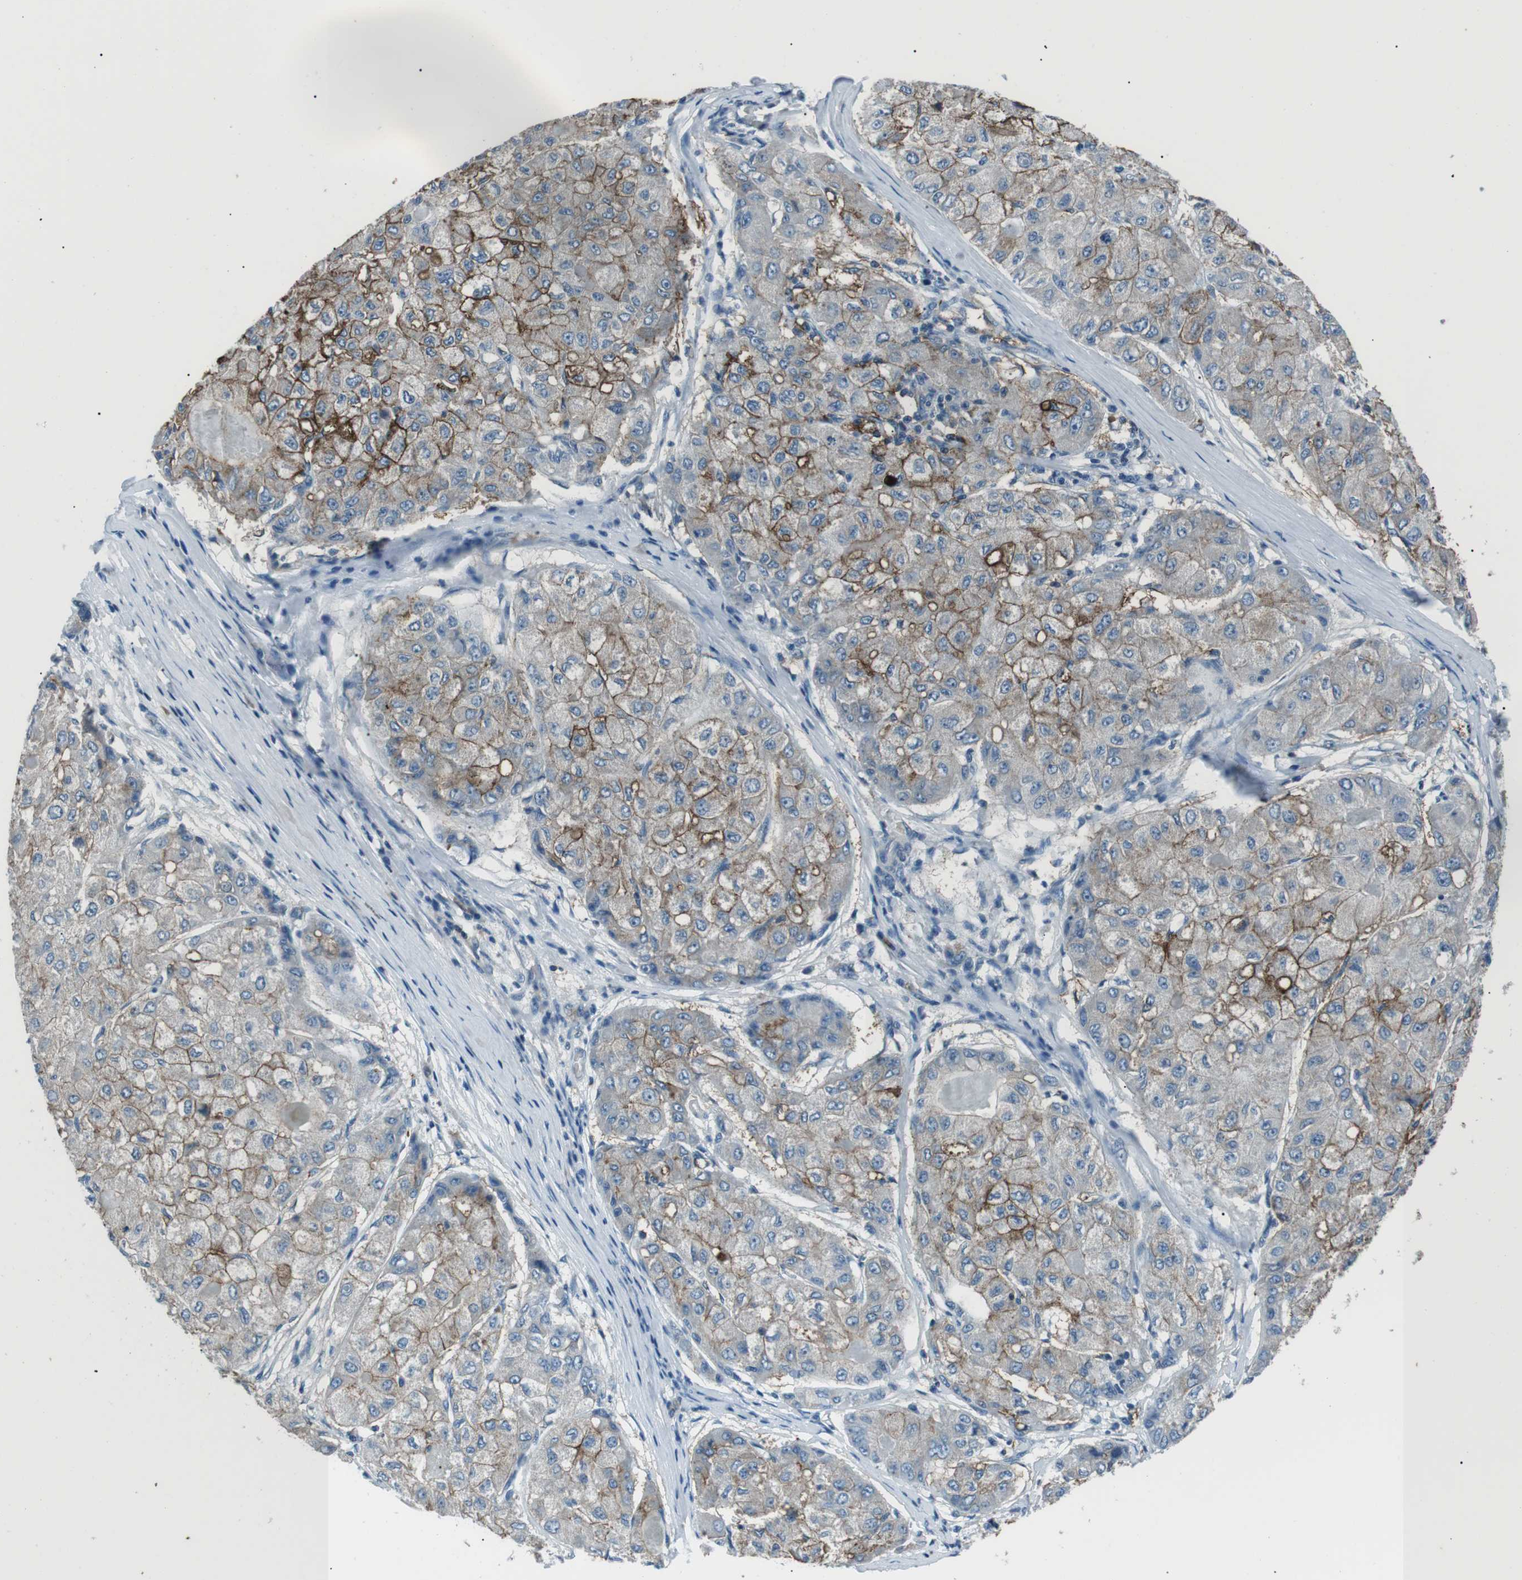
{"staining": {"intensity": "moderate", "quantity": "25%-75%", "location": "cytoplasmic/membranous"}, "tissue": "liver cancer", "cell_type": "Tumor cells", "image_type": "cancer", "snomed": [{"axis": "morphology", "description": "Carcinoma, Hepatocellular, NOS"}, {"axis": "topography", "description": "Liver"}], "caption": "Protein staining by IHC shows moderate cytoplasmic/membranous expression in about 25%-75% of tumor cells in liver hepatocellular carcinoma.", "gene": "ST6GAL1", "patient": {"sex": "male", "age": 80}}